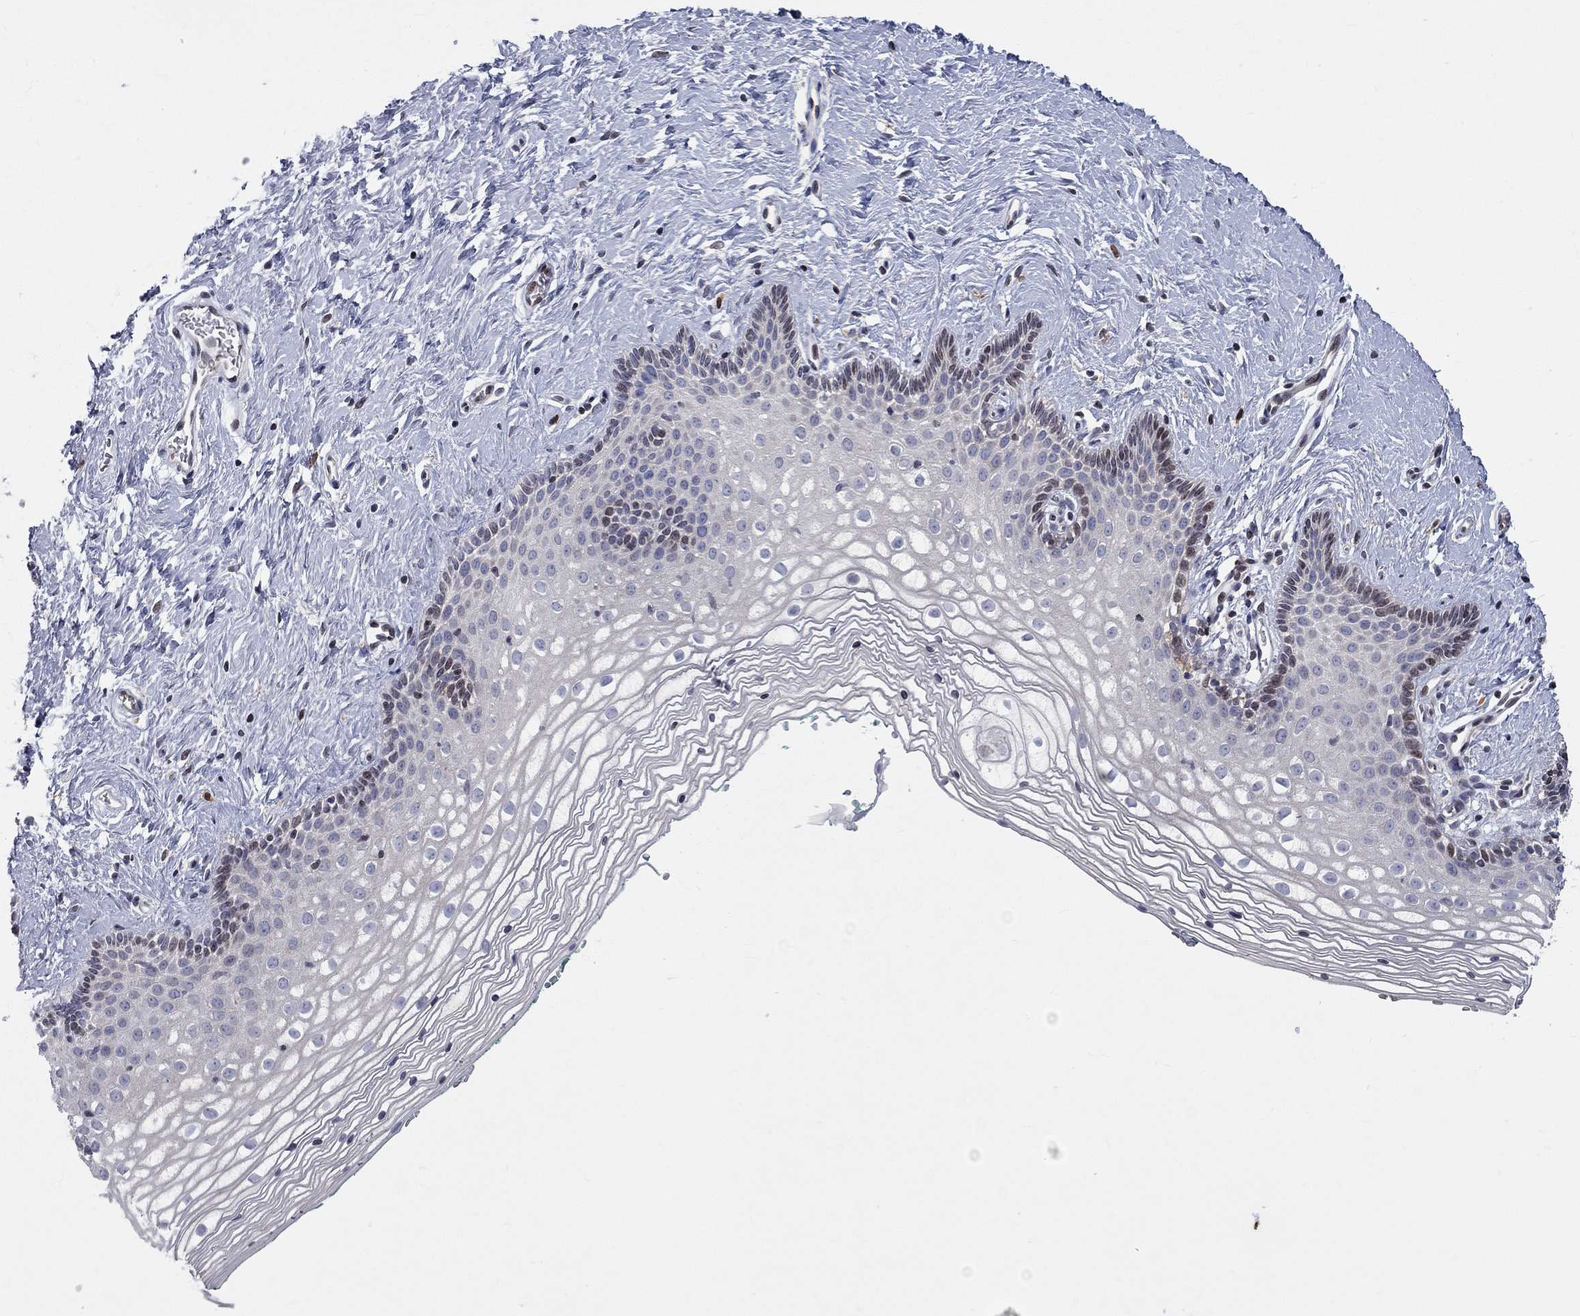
{"staining": {"intensity": "negative", "quantity": "none", "location": "none"}, "tissue": "vagina", "cell_type": "Squamous epithelial cells", "image_type": "normal", "snomed": [{"axis": "morphology", "description": "Normal tissue, NOS"}, {"axis": "topography", "description": "Vagina"}], "caption": "IHC of normal vagina reveals no positivity in squamous epithelial cells. (Stains: DAB (3,3'-diaminobenzidine) immunohistochemistry (IHC) with hematoxylin counter stain, Microscopy: brightfield microscopy at high magnification).", "gene": "ERN2", "patient": {"sex": "female", "age": 36}}